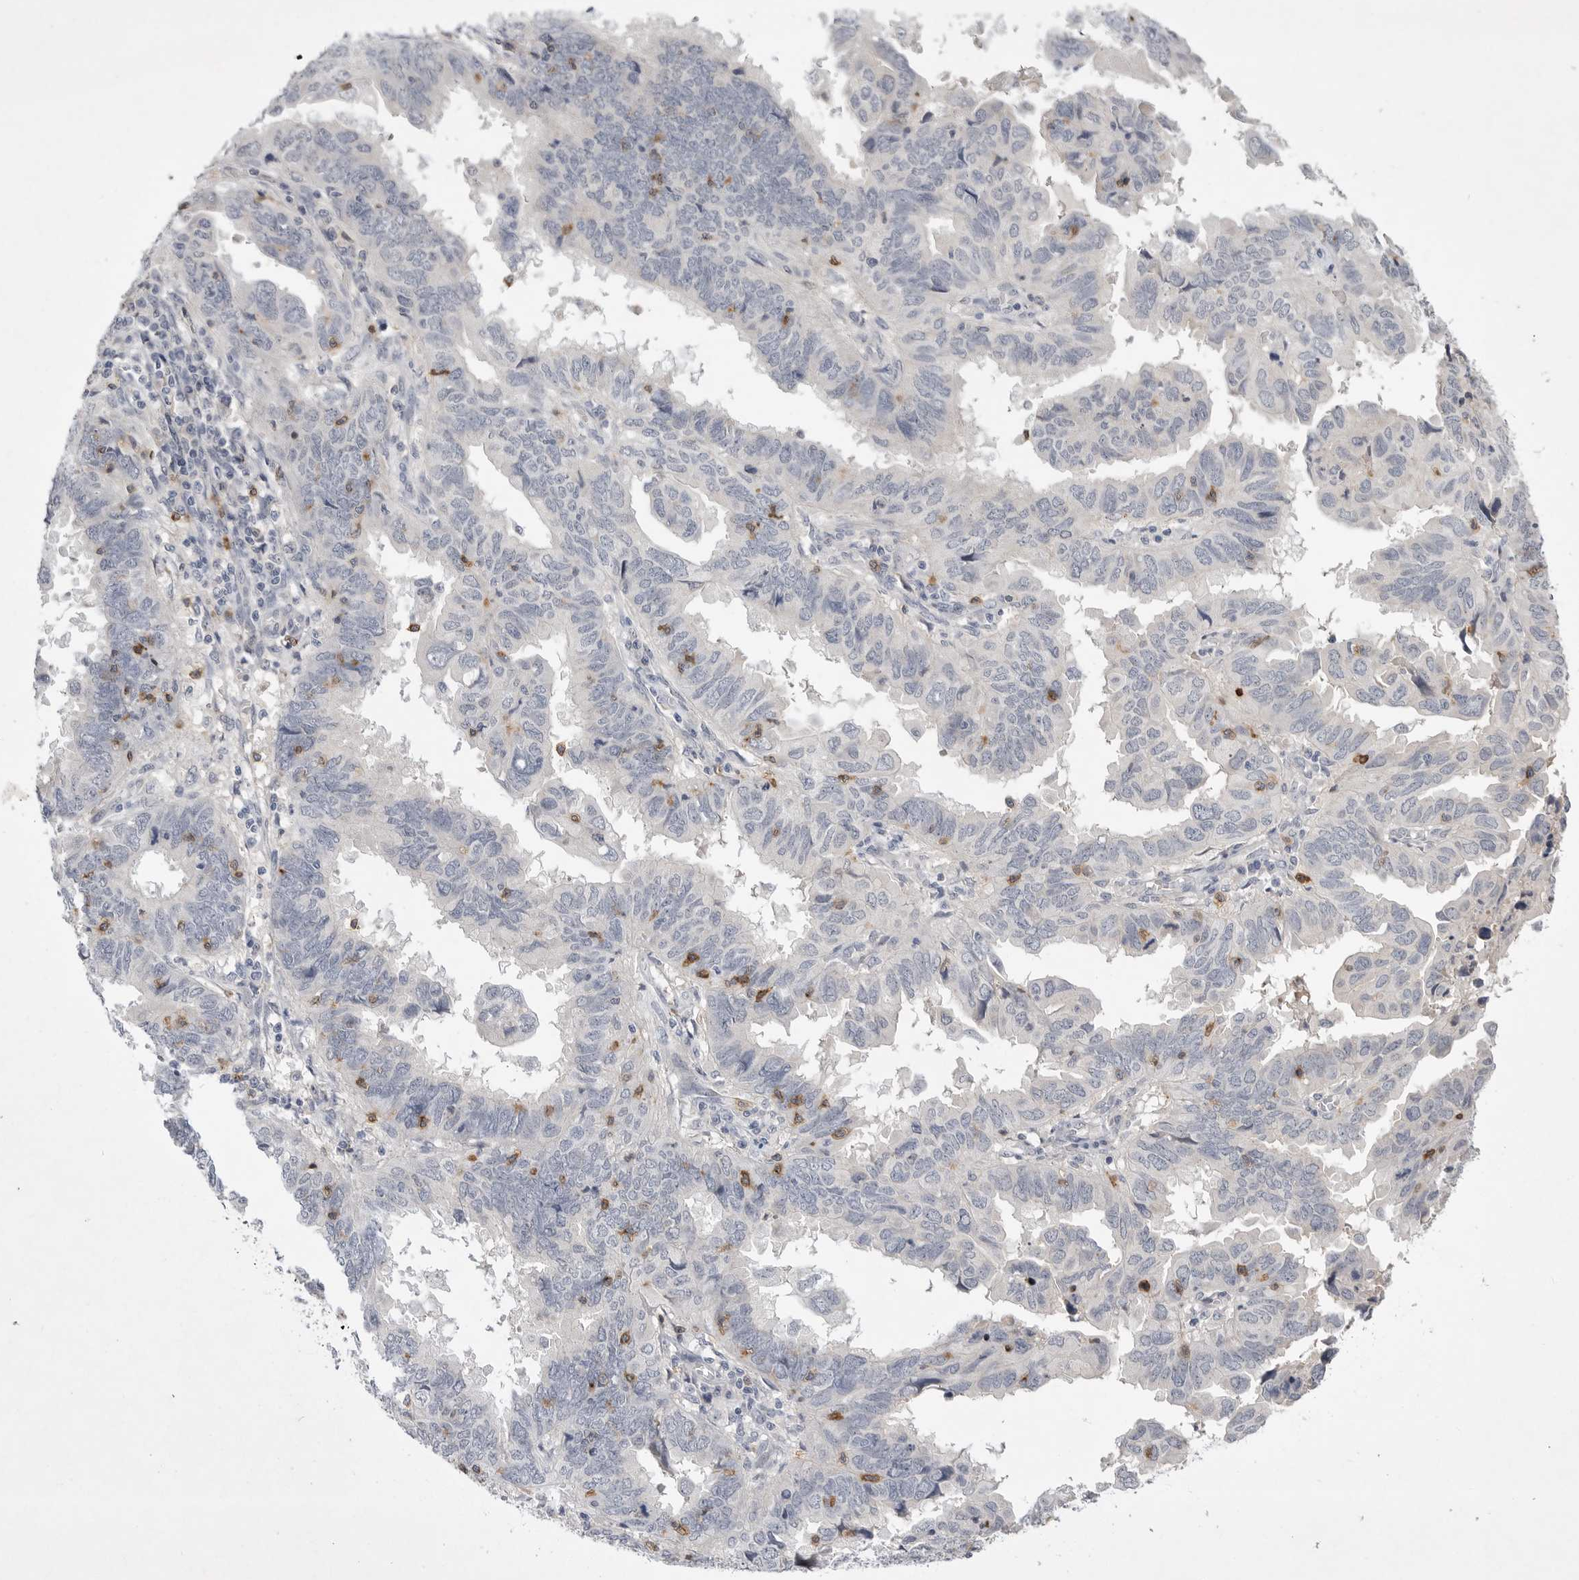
{"staining": {"intensity": "negative", "quantity": "none", "location": "none"}, "tissue": "endometrial cancer", "cell_type": "Tumor cells", "image_type": "cancer", "snomed": [{"axis": "morphology", "description": "Adenocarcinoma, NOS"}, {"axis": "topography", "description": "Uterus"}], "caption": "Immunohistochemical staining of human endometrial cancer (adenocarcinoma) reveals no significant staining in tumor cells.", "gene": "ITGAD", "patient": {"sex": "female", "age": 77}}